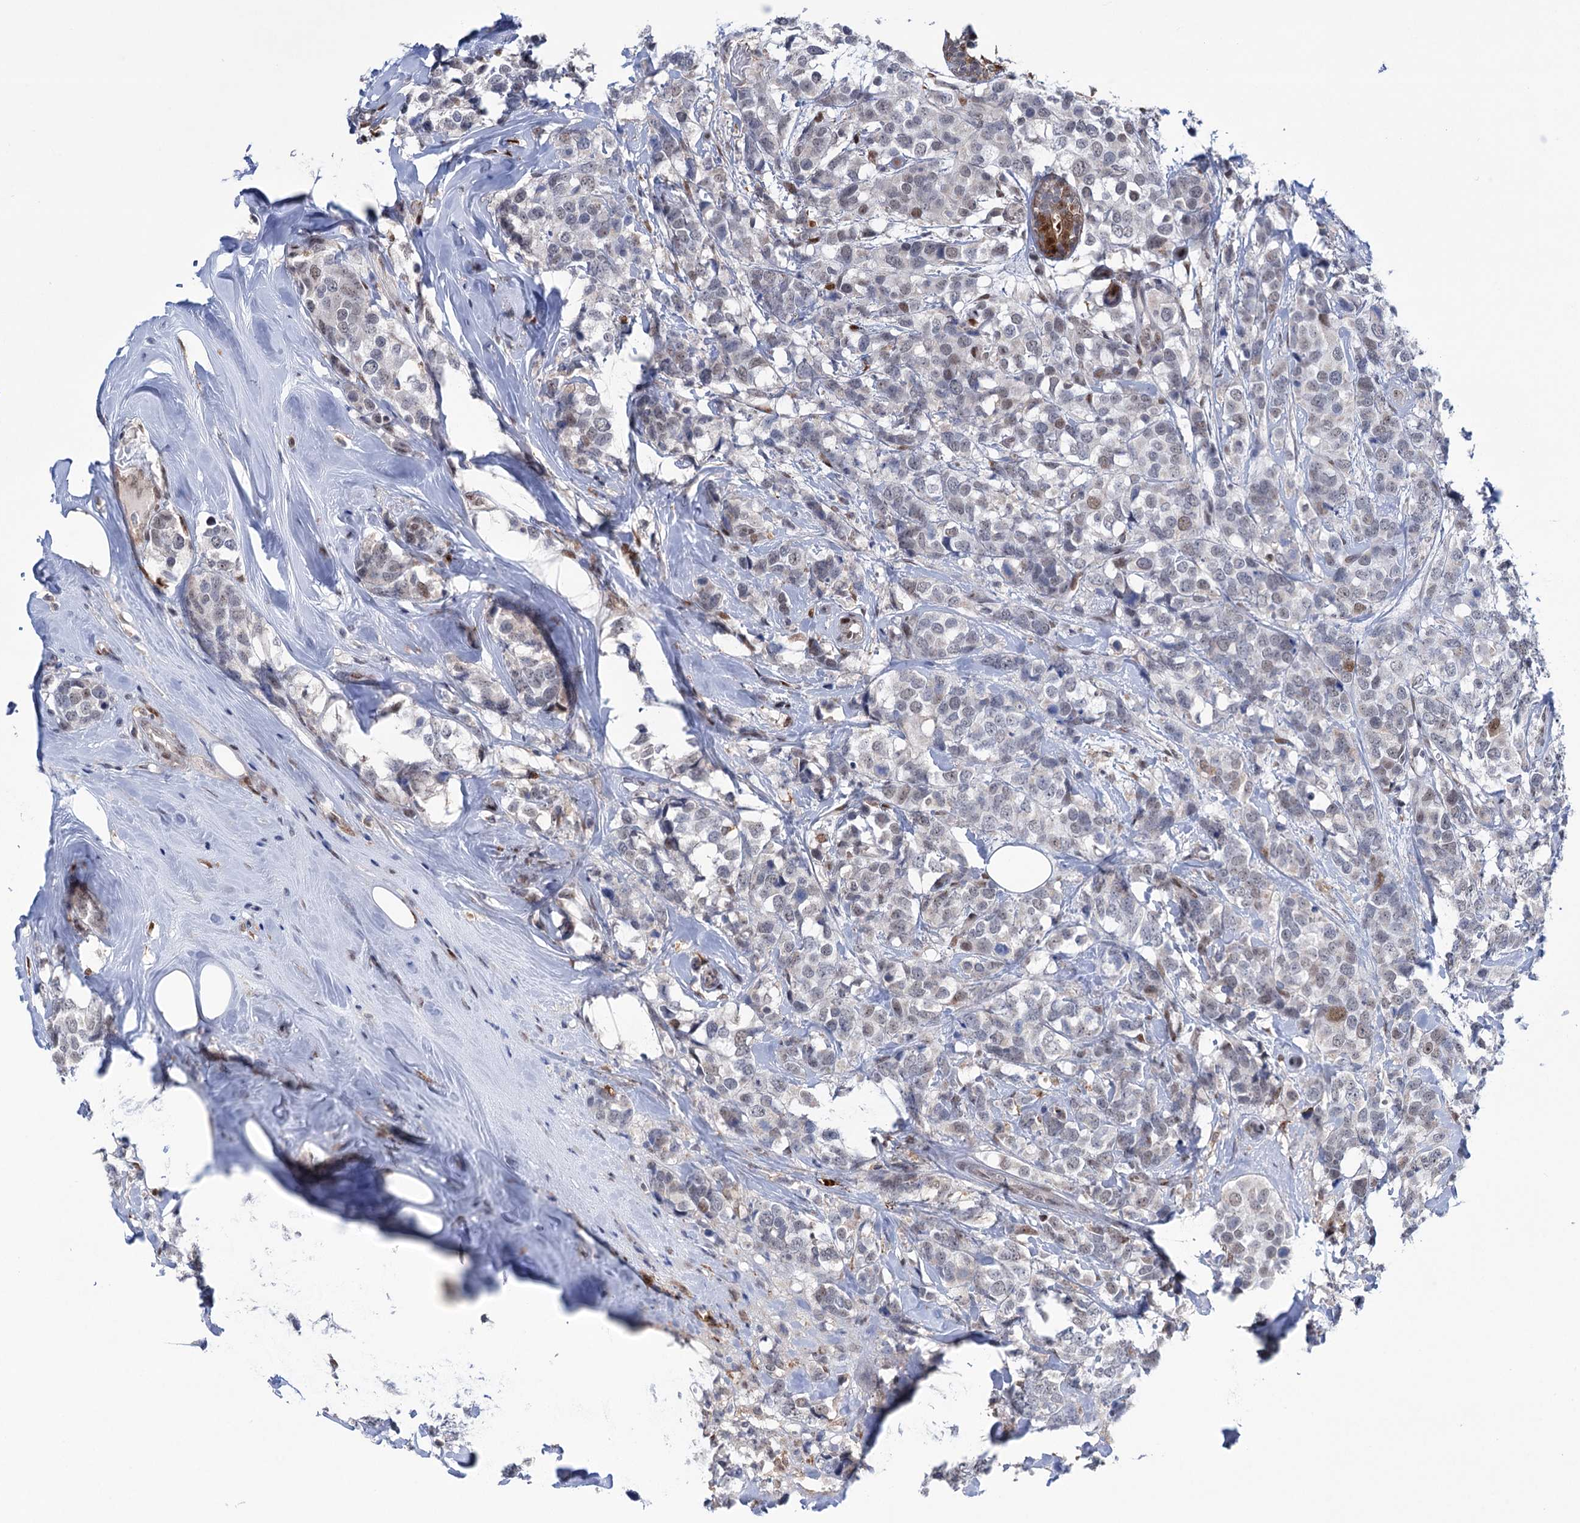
{"staining": {"intensity": "weak", "quantity": "<25%", "location": "nuclear"}, "tissue": "breast cancer", "cell_type": "Tumor cells", "image_type": "cancer", "snomed": [{"axis": "morphology", "description": "Lobular carcinoma"}, {"axis": "topography", "description": "Breast"}], "caption": "Lobular carcinoma (breast) stained for a protein using IHC displays no staining tumor cells.", "gene": "FAM53A", "patient": {"sex": "female", "age": 59}}